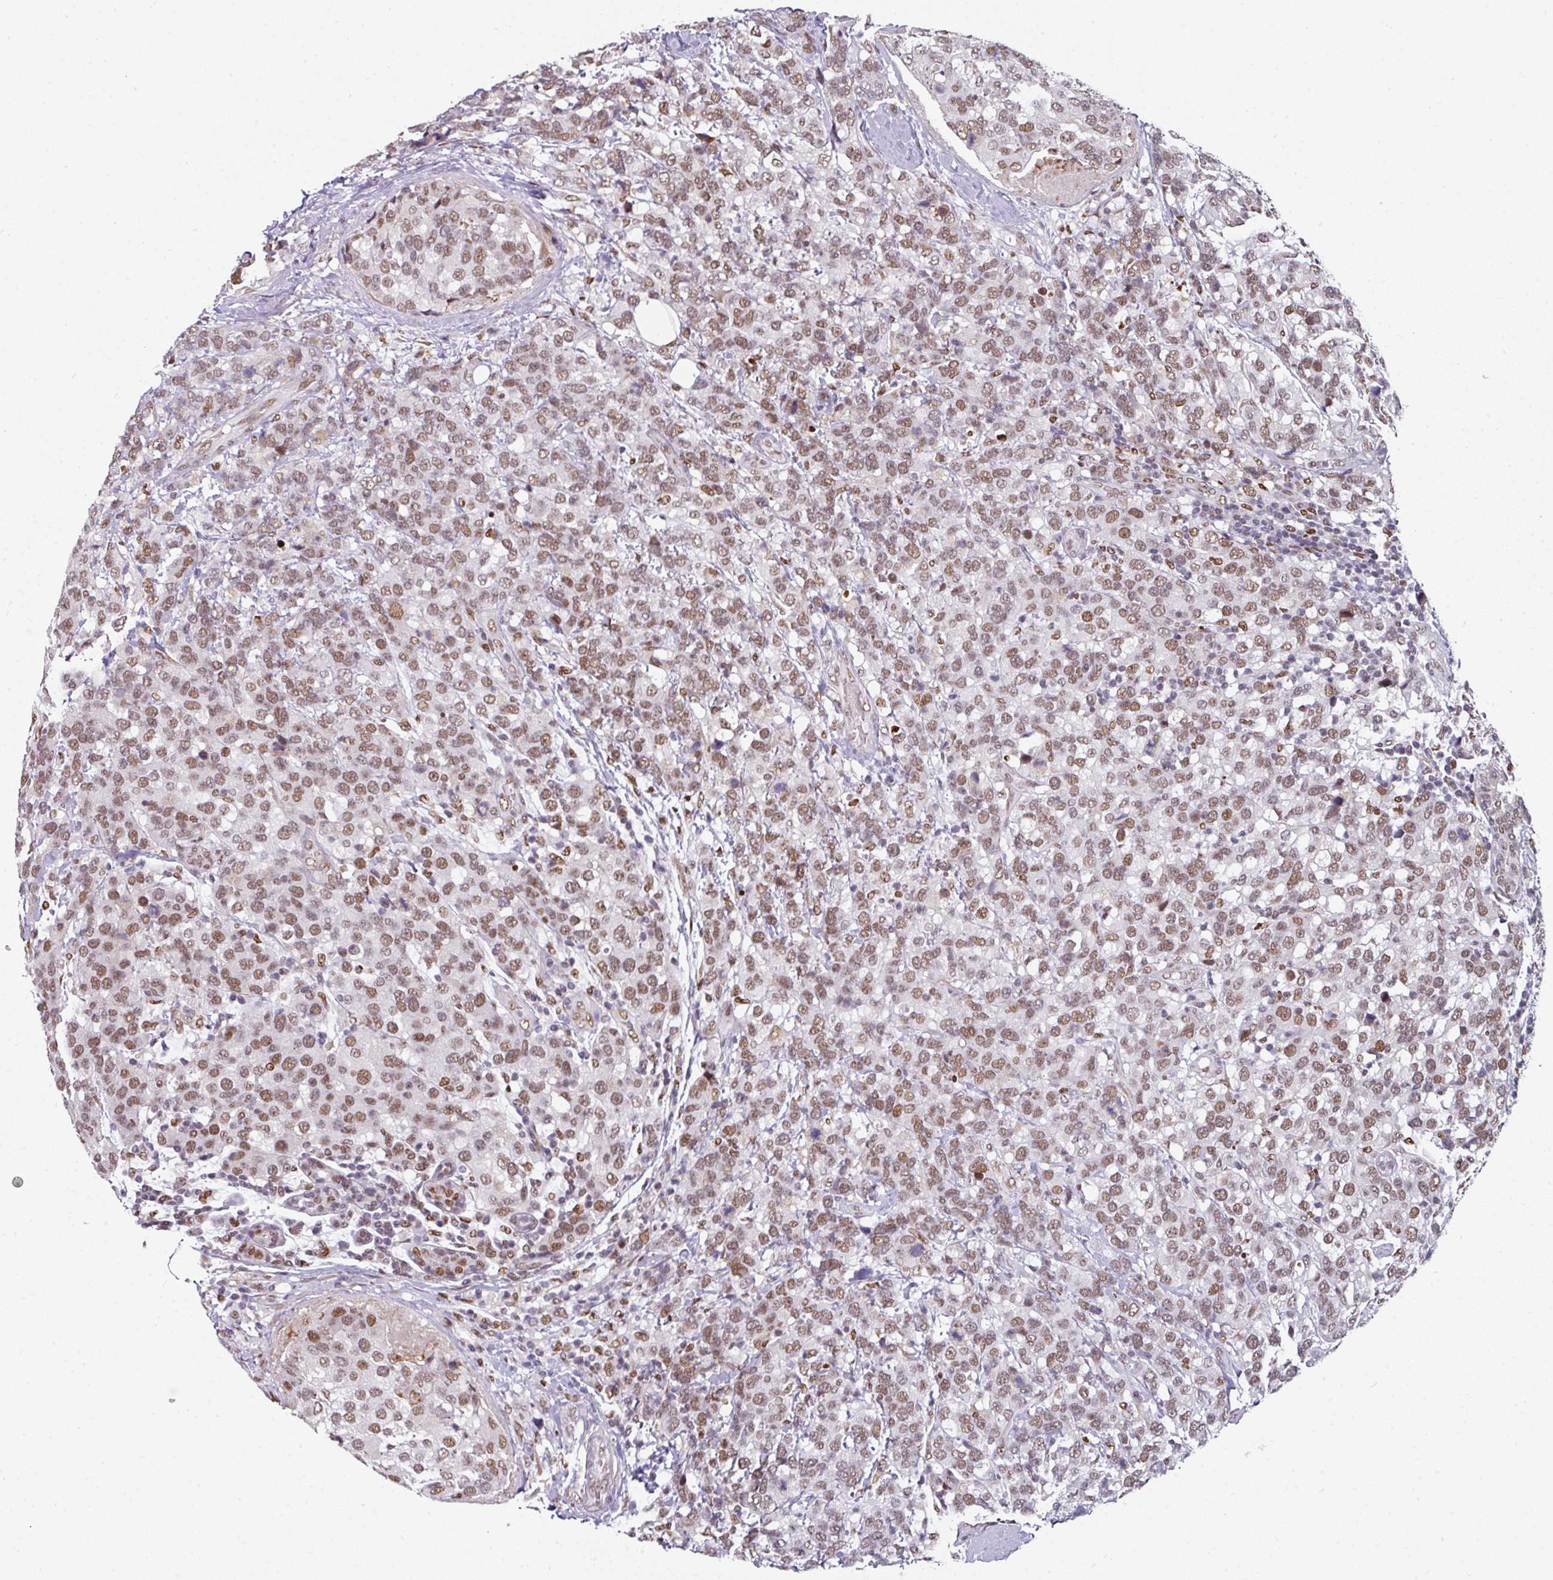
{"staining": {"intensity": "moderate", "quantity": ">75%", "location": "nuclear"}, "tissue": "breast cancer", "cell_type": "Tumor cells", "image_type": "cancer", "snomed": [{"axis": "morphology", "description": "Lobular carcinoma"}, {"axis": "topography", "description": "Breast"}], "caption": "This is a micrograph of immunohistochemistry (IHC) staining of breast cancer, which shows moderate positivity in the nuclear of tumor cells.", "gene": "RAD50", "patient": {"sex": "female", "age": 59}}